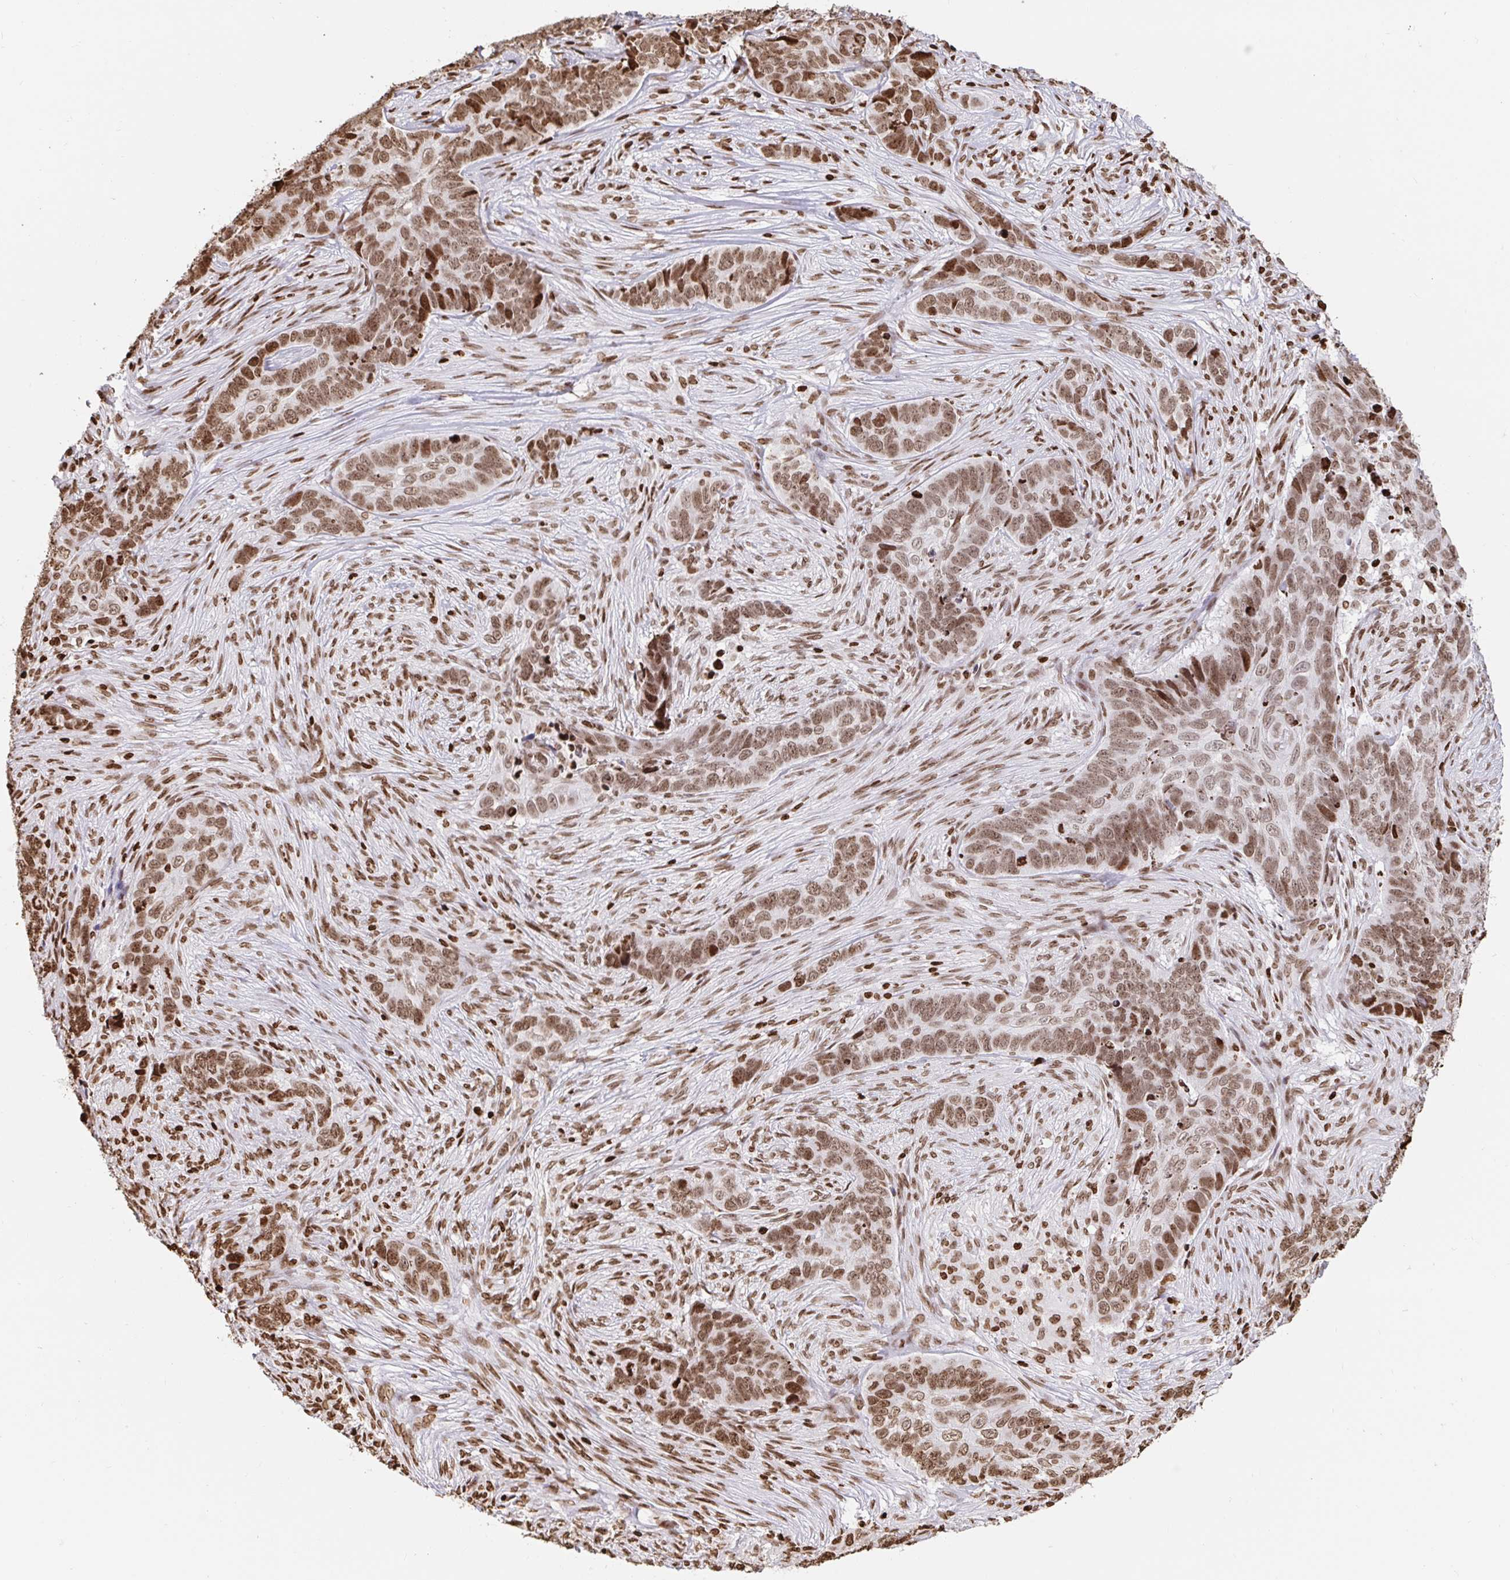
{"staining": {"intensity": "moderate", "quantity": ">75%", "location": "nuclear"}, "tissue": "skin cancer", "cell_type": "Tumor cells", "image_type": "cancer", "snomed": [{"axis": "morphology", "description": "Basal cell carcinoma"}, {"axis": "topography", "description": "Skin"}], "caption": "A high-resolution histopathology image shows immunohistochemistry staining of basal cell carcinoma (skin), which demonstrates moderate nuclear staining in about >75% of tumor cells. The protein is stained brown, and the nuclei are stained in blue (DAB IHC with brightfield microscopy, high magnification).", "gene": "H2BC5", "patient": {"sex": "female", "age": 82}}